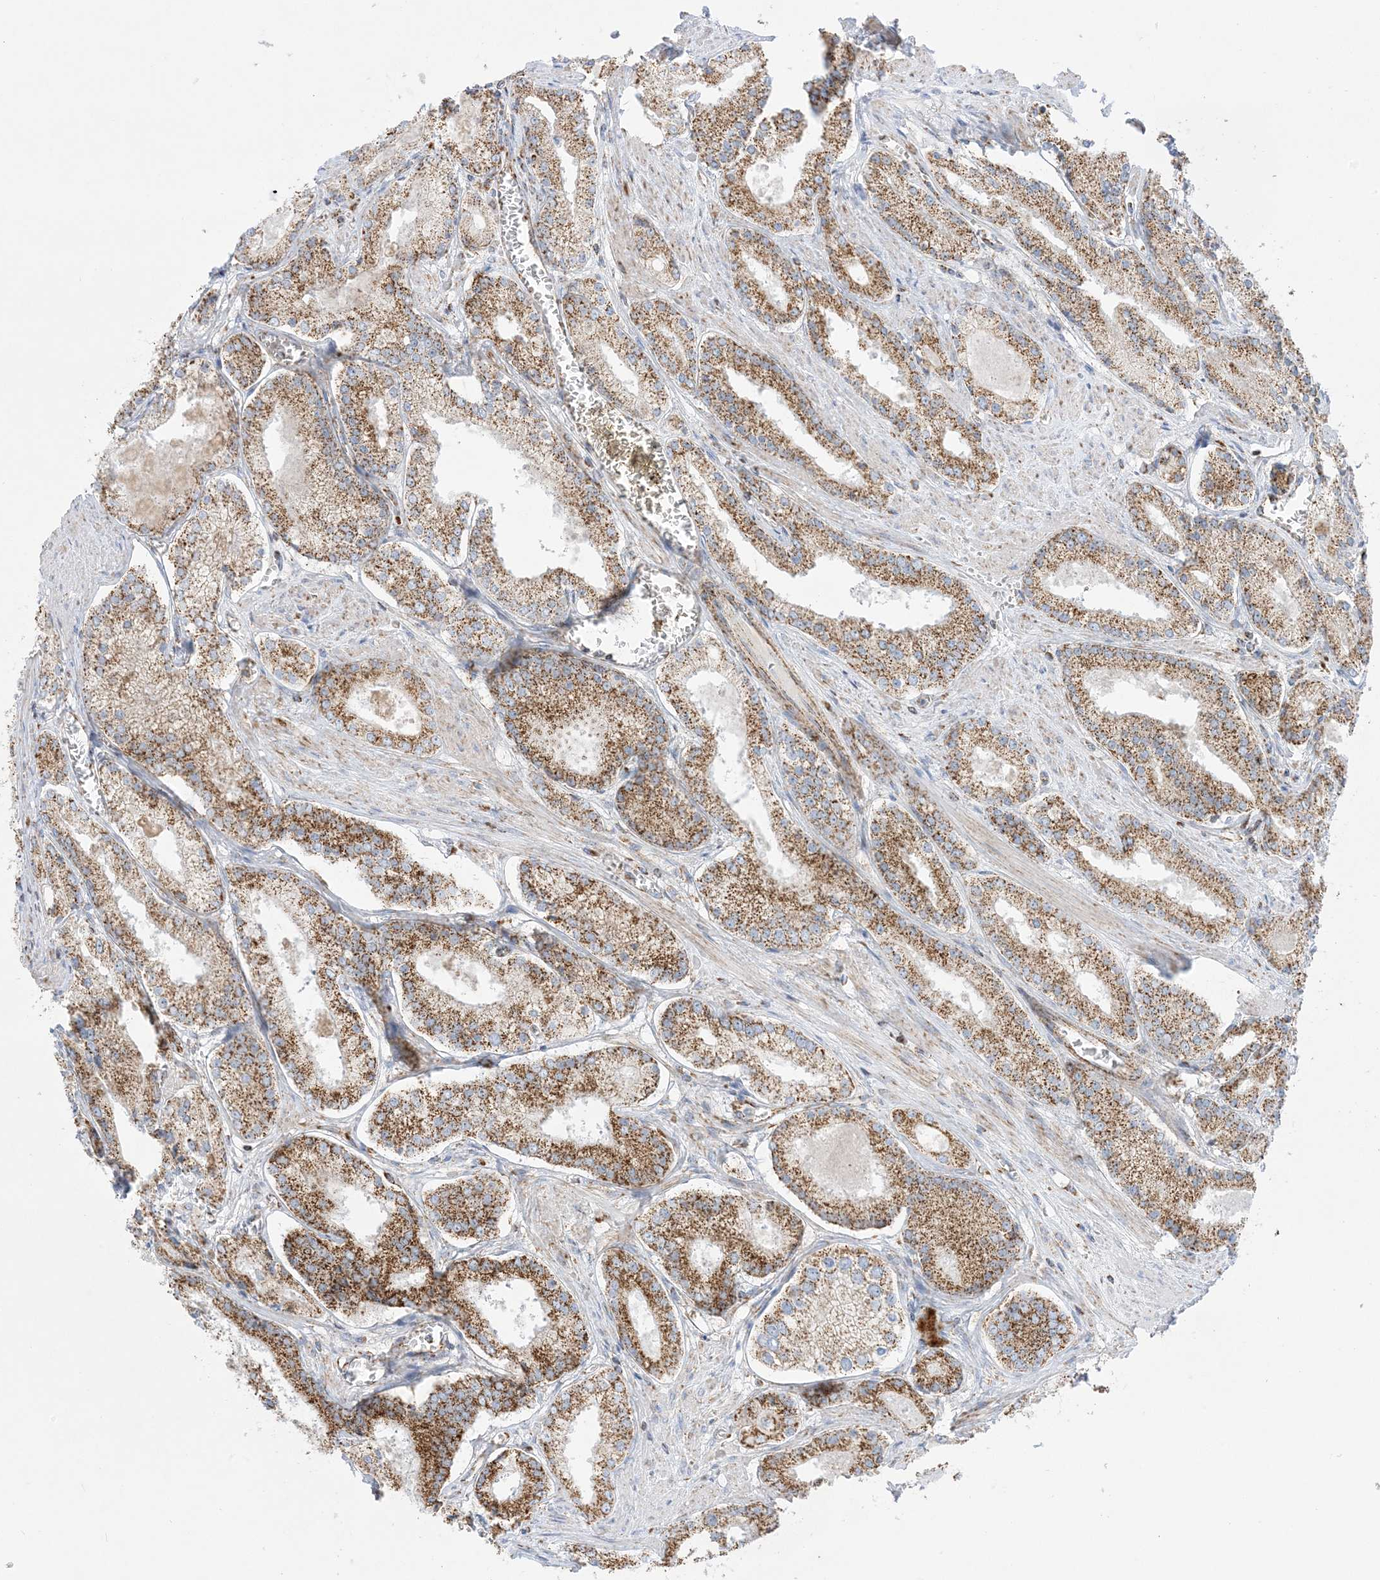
{"staining": {"intensity": "moderate", "quantity": ">75%", "location": "cytoplasmic/membranous"}, "tissue": "prostate cancer", "cell_type": "Tumor cells", "image_type": "cancer", "snomed": [{"axis": "morphology", "description": "Adenocarcinoma, Low grade"}, {"axis": "topography", "description": "Prostate"}], "caption": "Immunohistochemical staining of prostate adenocarcinoma (low-grade) displays medium levels of moderate cytoplasmic/membranous protein staining in approximately >75% of tumor cells.", "gene": "MRPS36", "patient": {"sex": "male", "age": 54}}